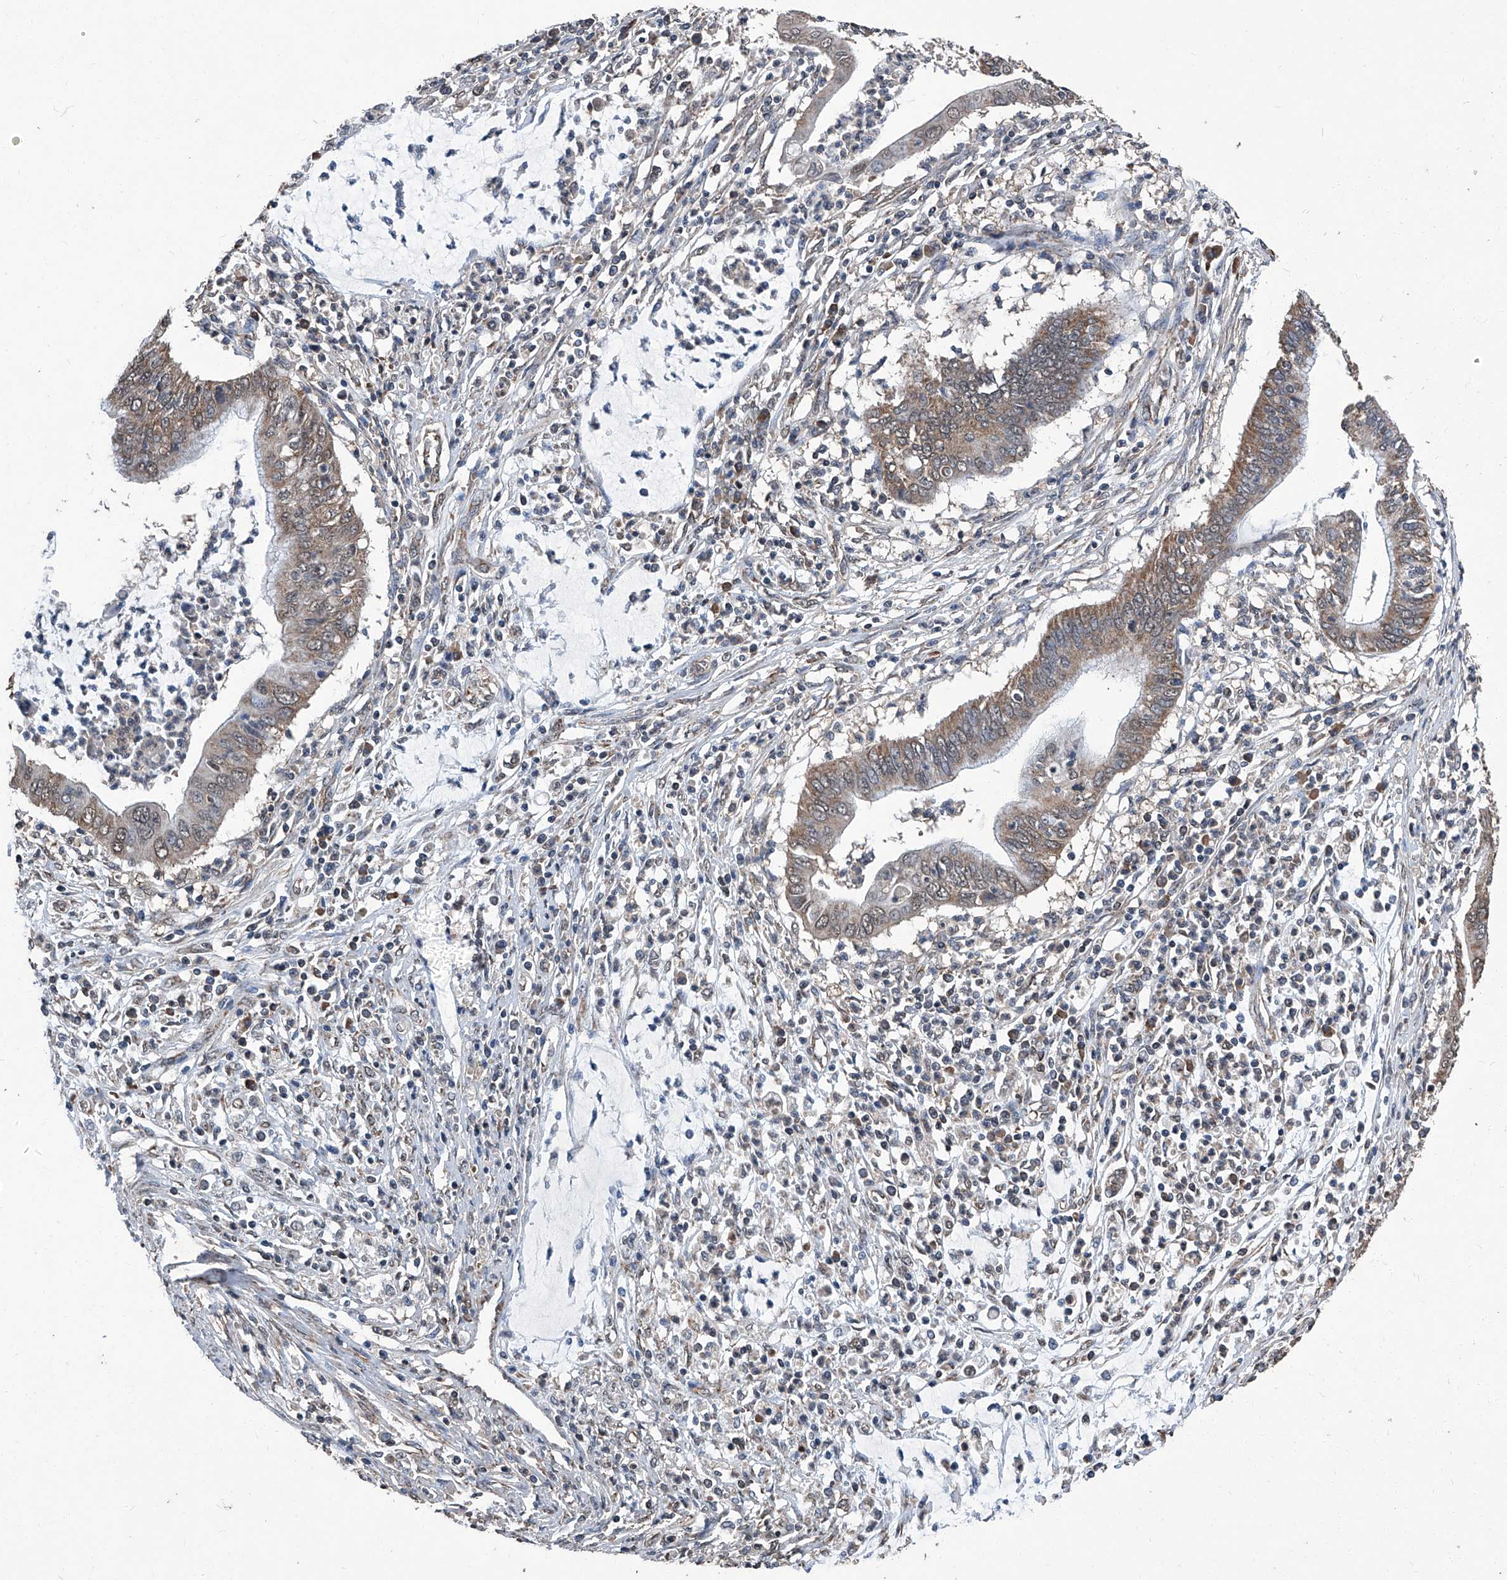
{"staining": {"intensity": "moderate", "quantity": ">75%", "location": "cytoplasmic/membranous"}, "tissue": "cervical cancer", "cell_type": "Tumor cells", "image_type": "cancer", "snomed": [{"axis": "morphology", "description": "Adenocarcinoma, NOS"}, {"axis": "topography", "description": "Cervix"}], "caption": "Immunohistochemistry histopathology image of neoplastic tissue: human cervical cancer stained using immunohistochemistry (IHC) exhibits medium levels of moderate protein expression localized specifically in the cytoplasmic/membranous of tumor cells, appearing as a cytoplasmic/membranous brown color.", "gene": "STARD7", "patient": {"sex": "female", "age": 36}}